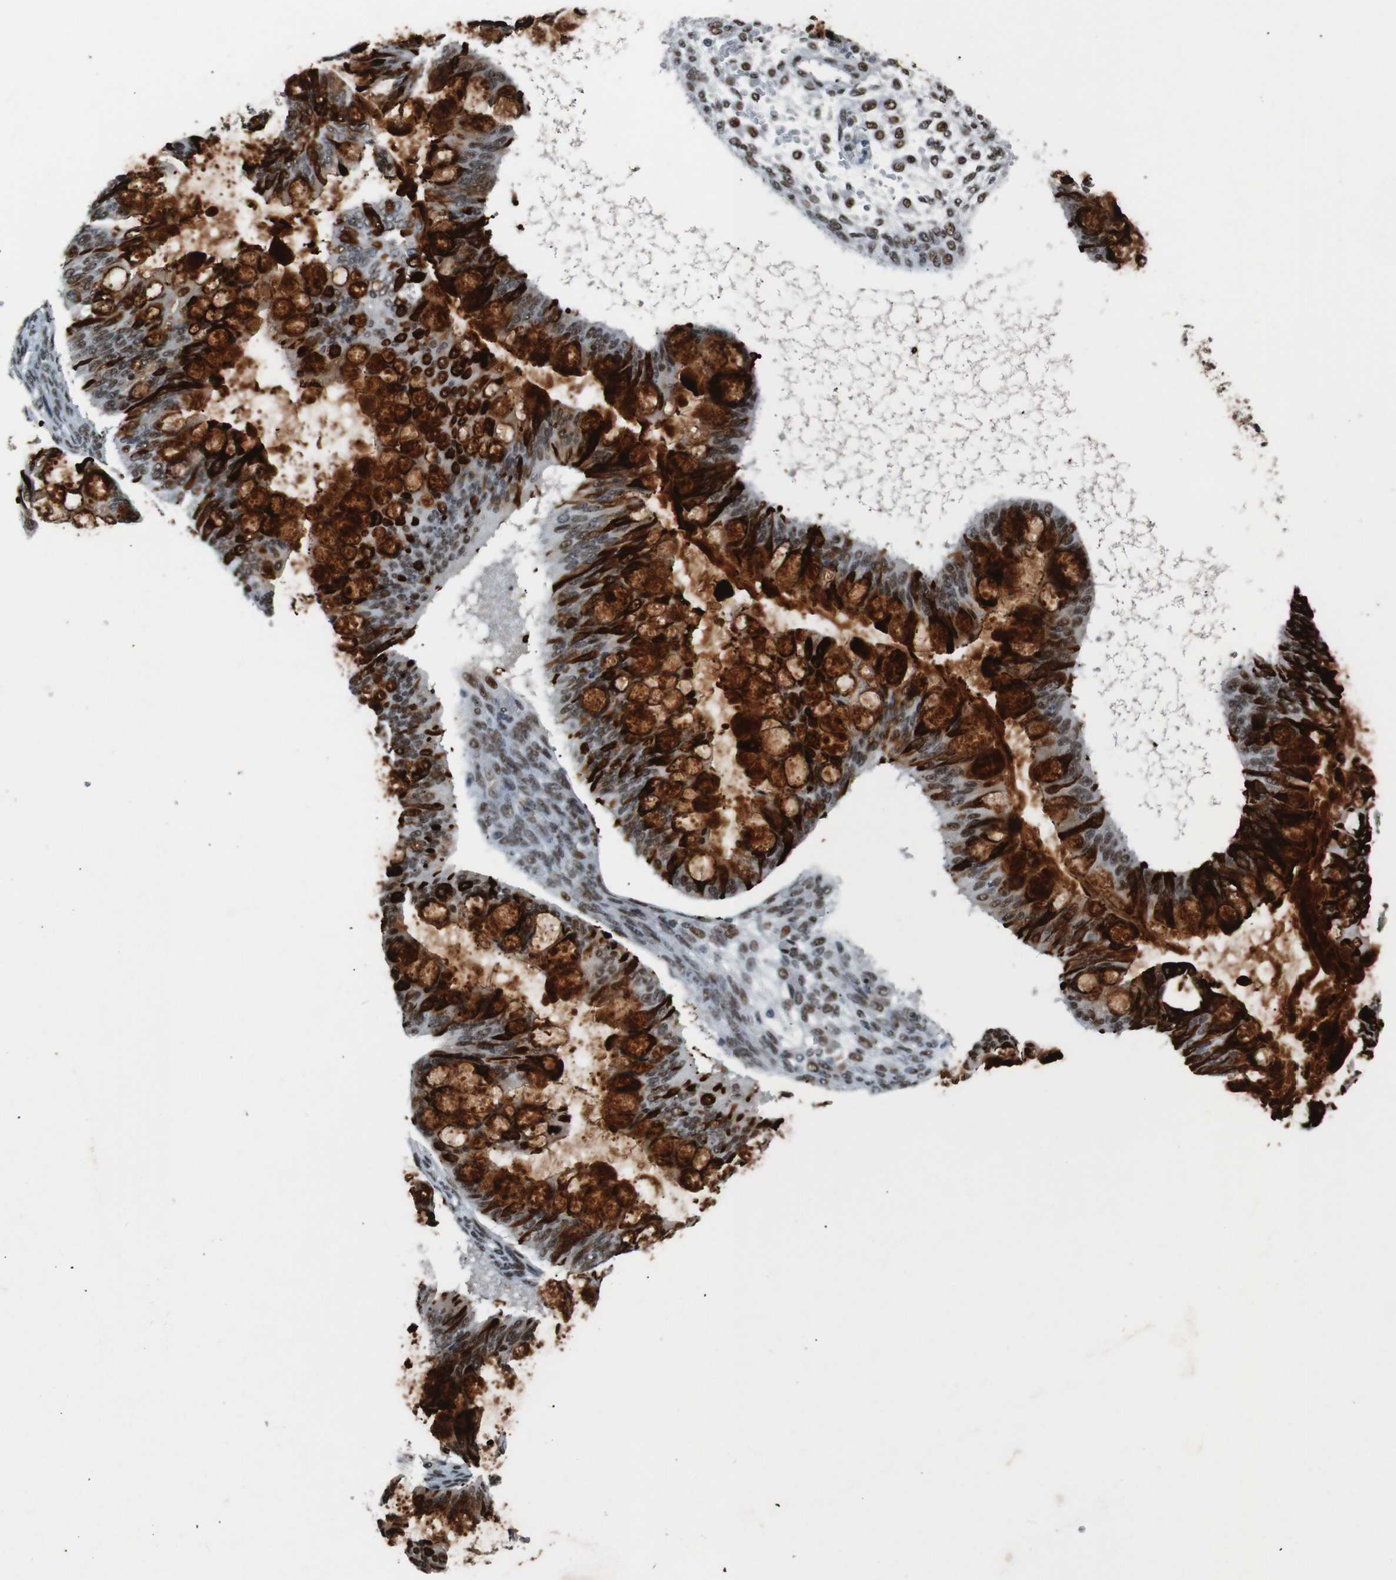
{"staining": {"intensity": "strong", "quantity": ">75%", "location": "cytoplasmic/membranous,nuclear"}, "tissue": "ovarian cancer", "cell_type": "Tumor cells", "image_type": "cancer", "snomed": [{"axis": "morphology", "description": "Cystadenocarcinoma, mucinous, NOS"}, {"axis": "topography", "description": "Ovary"}], "caption": "Tumor cells reveal high levels of strong cytoplasmic/membranous and nuclear expression in approximately >75% of cells in ovarian cancer.", "gene": "HEXIM1", "patient": {"sex": "female", "age": 73}}